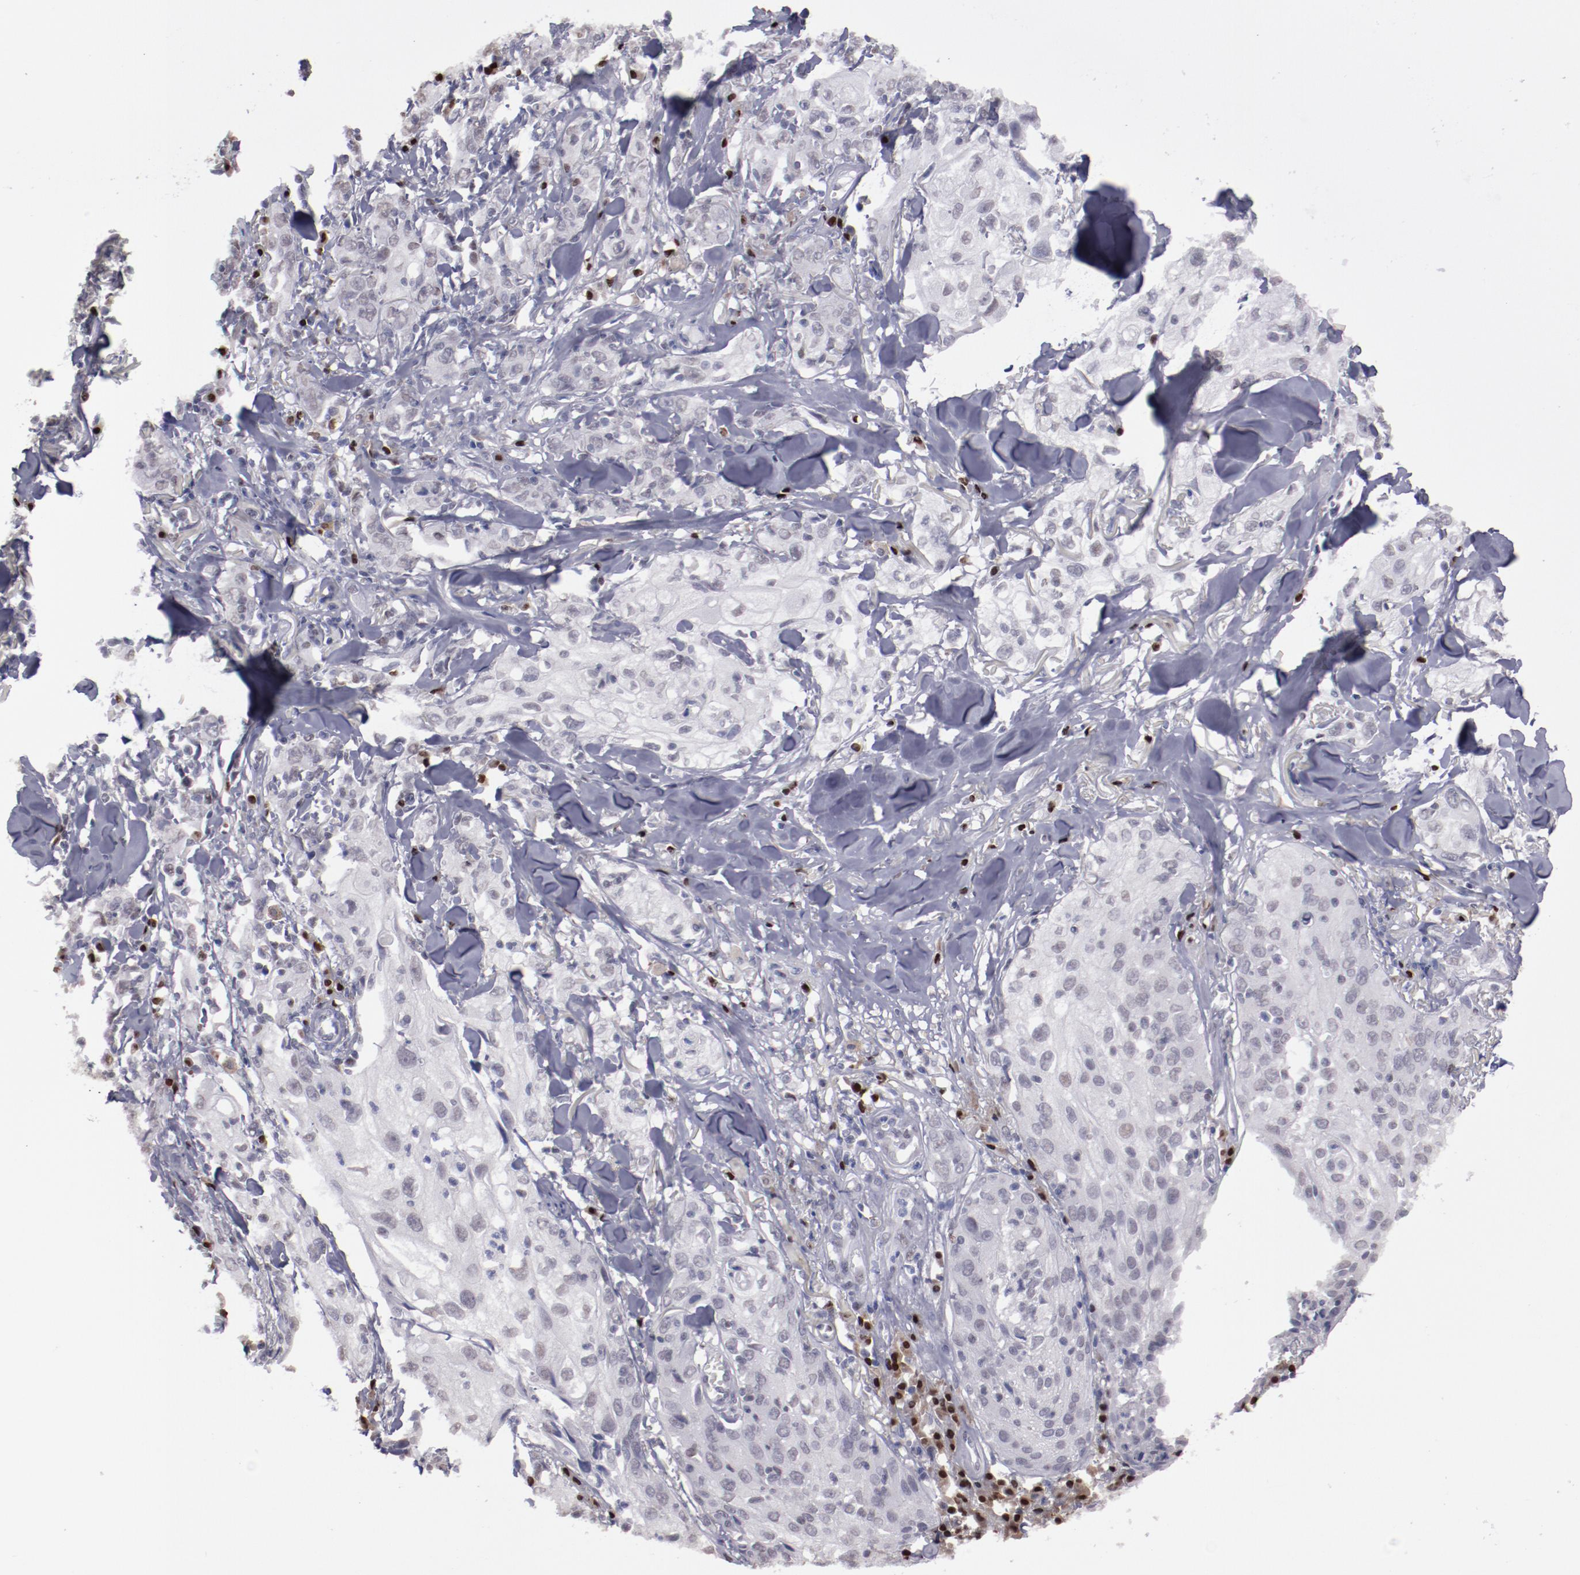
{"staining": {"intensity": "negative", "quantity": "none", "location": "none"}, "tissue": "skin cancer", "cell_type": "Tumor cells", "image_type": "cancer", "snomed": [{"axis": "morphology", "description": "Squamous cell carcinoma, NOS"}, {"axis": "topography", "description": "Skin"}], "caption": "Photomicrograph shows no significant protein staining in tumor cells of skin cancer (squamous cell carcinoma).", "gene": "IRF4", "patient": {"sex": "male", "age": 65}}